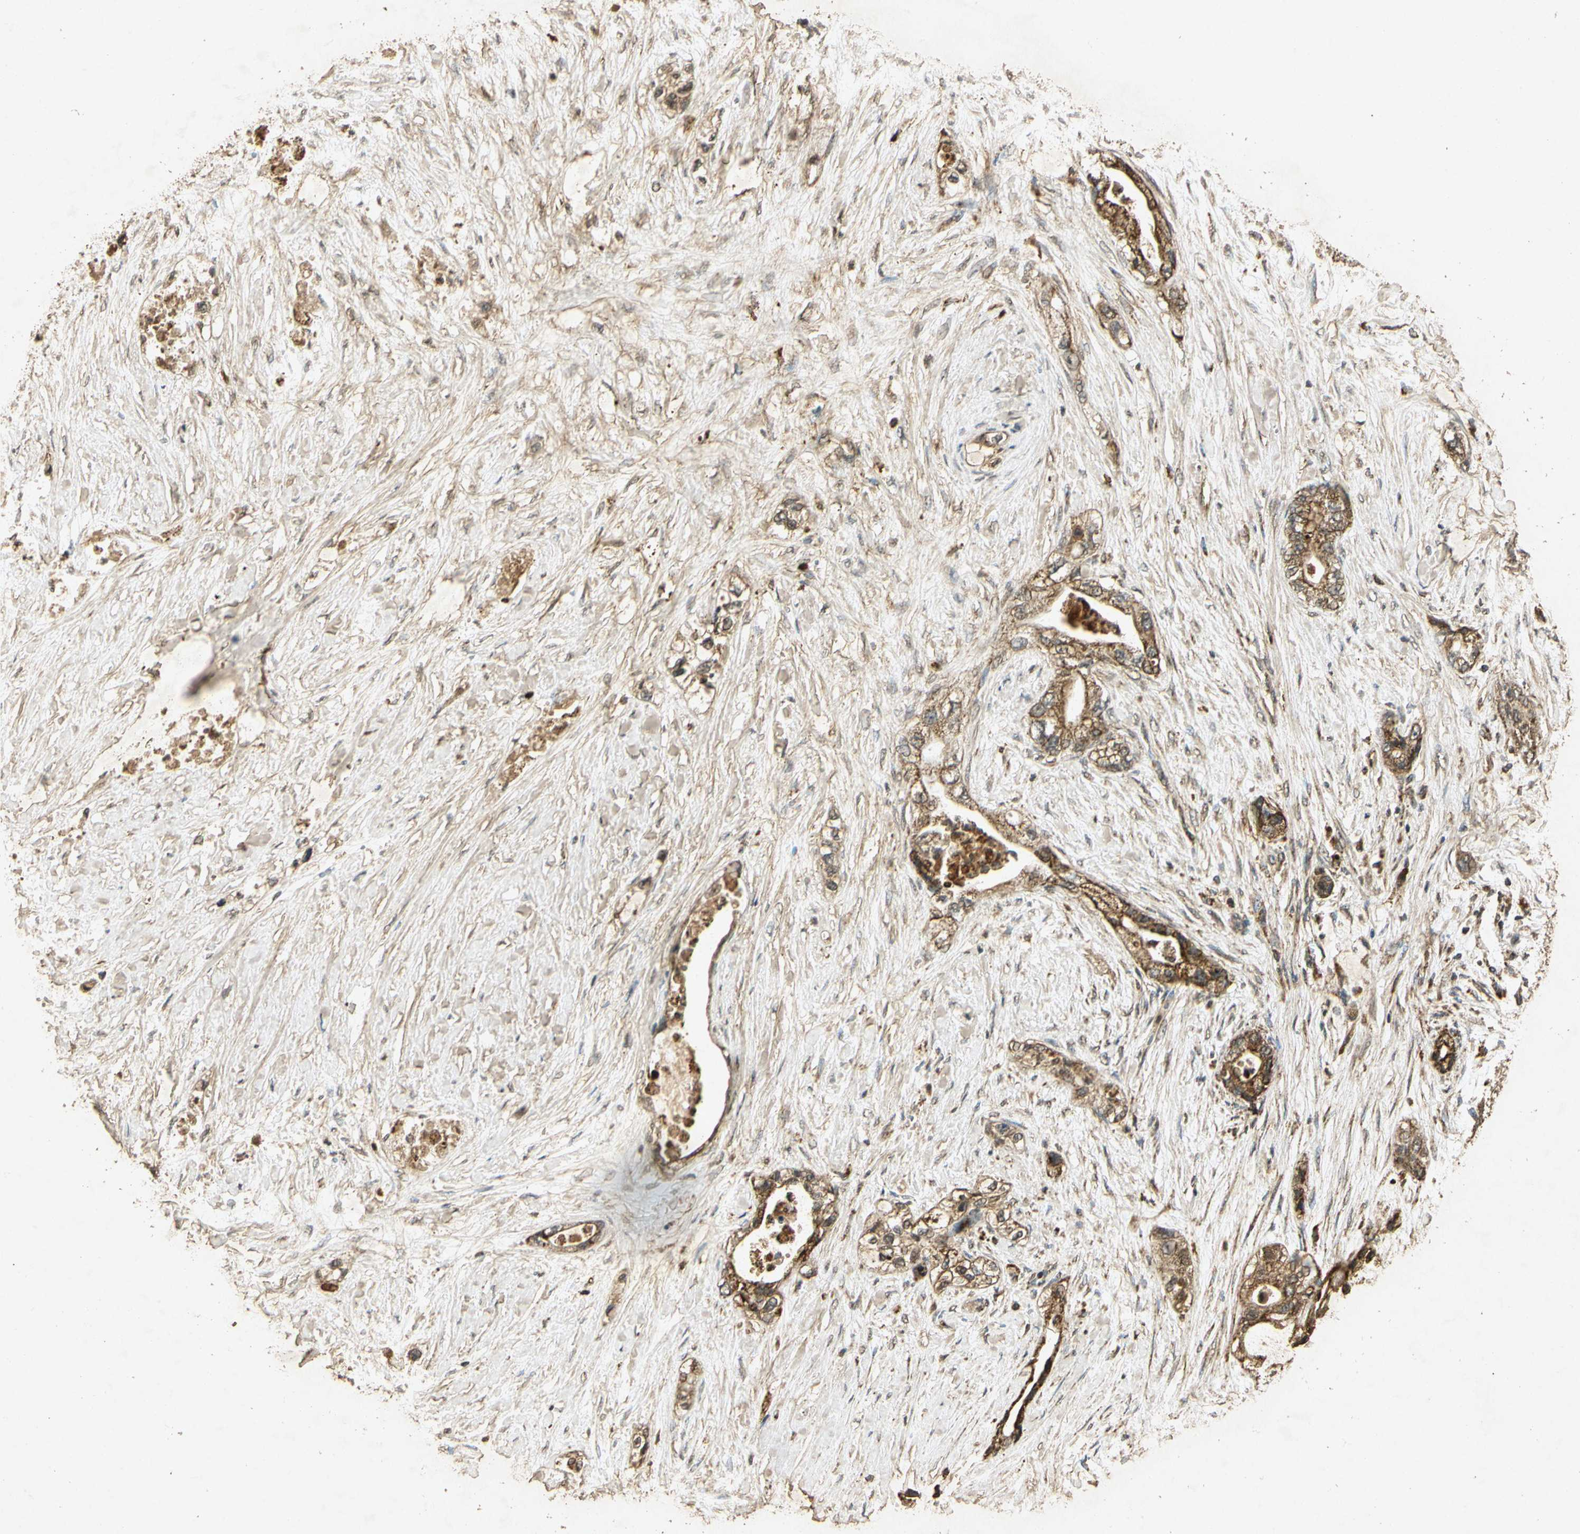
{"staining": {"intensity": "moderate", "quantity": ">75%", "location": "cytoplasmic/membranous"}, "tissue": "pancreatic cancer", "cell_type": "Tumor cells", "image_type": "cancer", "snomed": [{"axis": "morphology", "description": "Adenocarcinoma, NOS"}, {"axis": "topography", "description": "Pancreas"}], "caption": "About >75% of tumor cells in human pancreatic cancer show moderate cytoplasmic/membranous protein staining as visualized by brown immunohistochemical staining.", "gene": "PRDX3", "patient": {"sex": "female", "age": 70}}